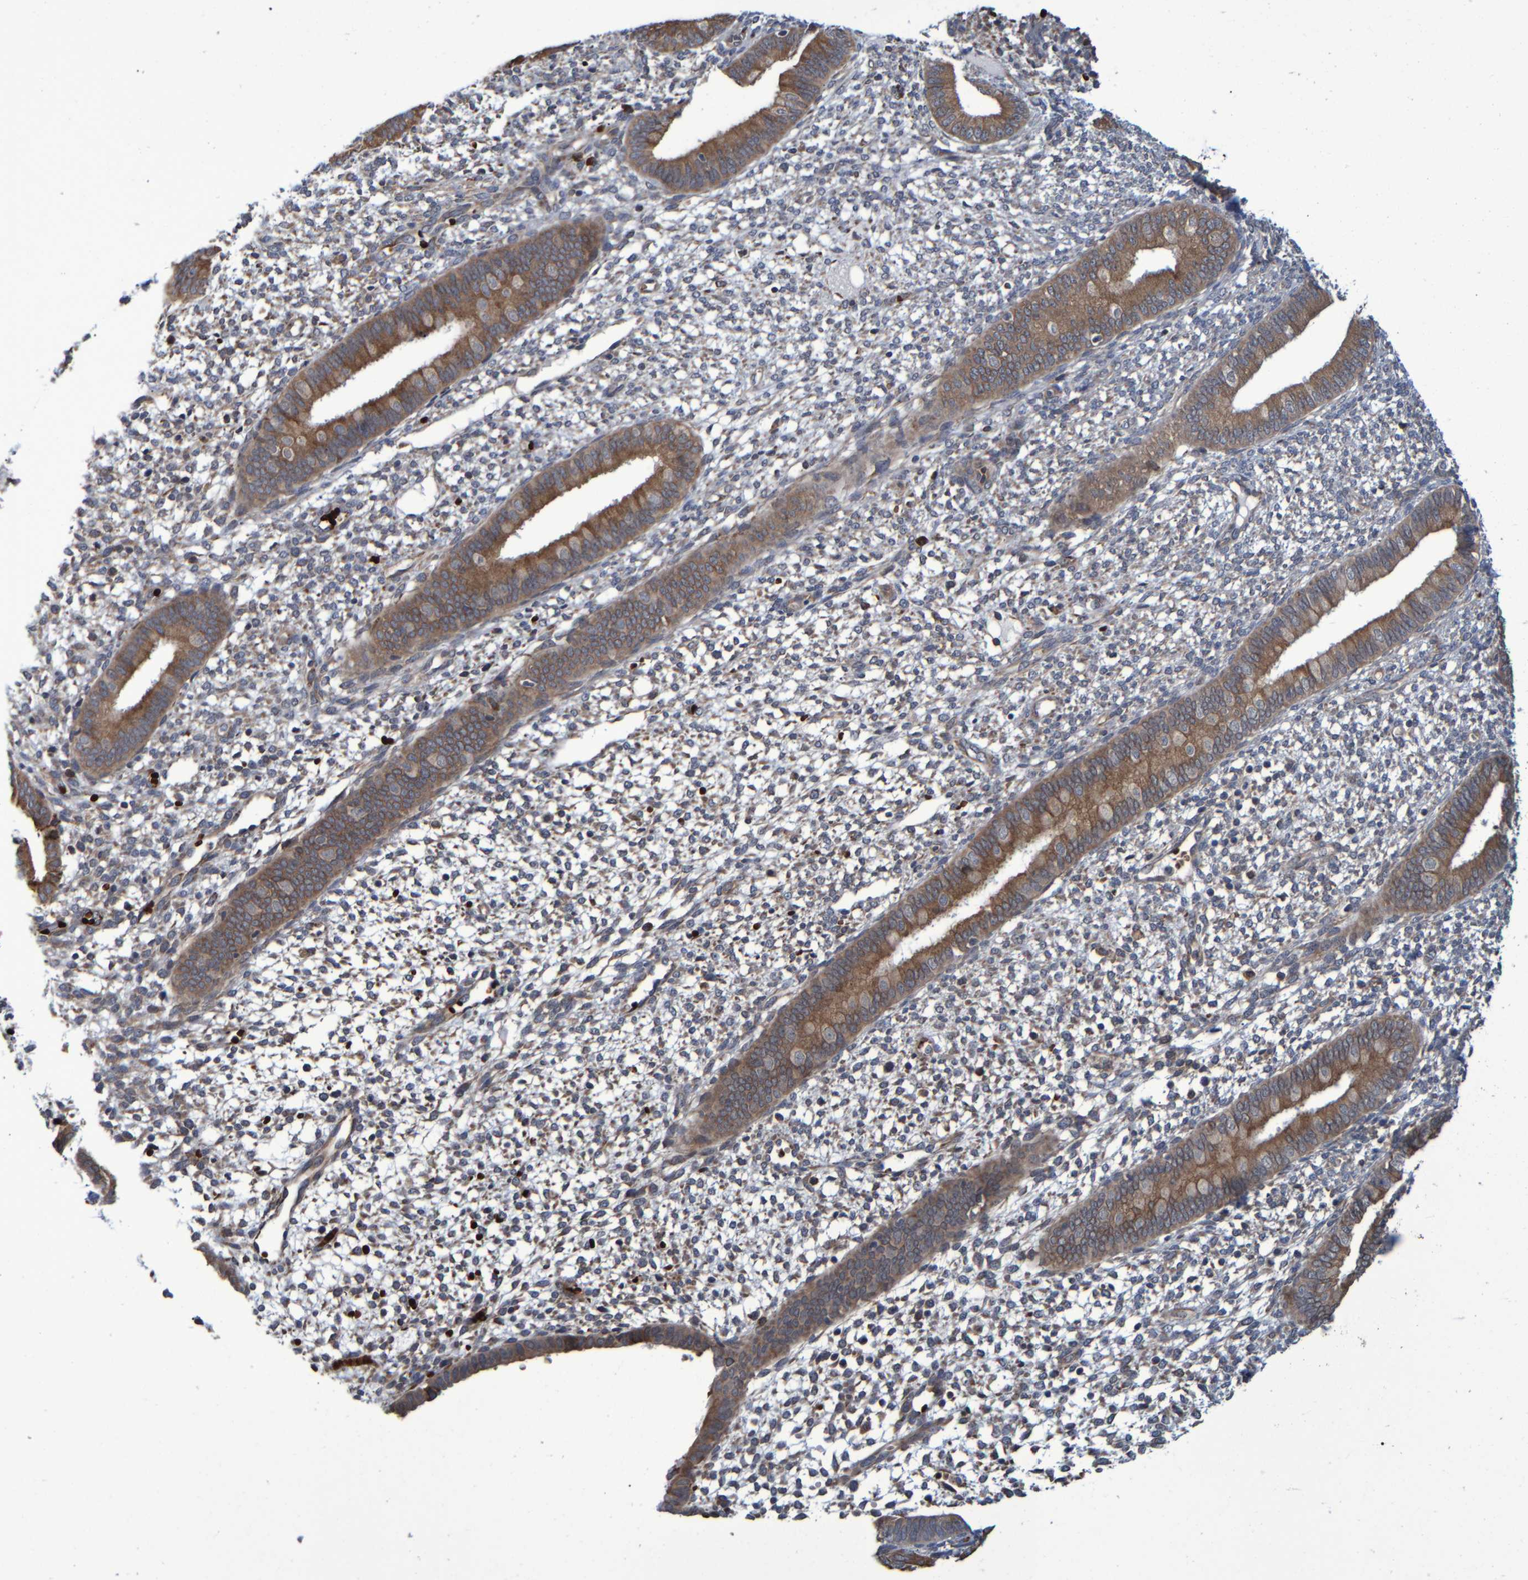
{"staining": {"intensity": "weak", "quantity": "25%-75%", "location": "cytoplasmic/membranous"}, "tissue": "endometrium", "cell_type": "Cells in endometrial stroma", "image_type": "normal", "snomed": [{"axis": "morphology", "description": "Normal tissue, NOS"}, {"axis": "topography", "description": "Endometrium"}], "caption": "Immunohistochemical staining of normal endometrium shows 25%-75% levels of weak cytoplasmic/membranous protein staining in about 25%-75% of cells in endometrial stroma.", "gene": "SPAG5", "patient": {"sex": "female", "age": 46}}